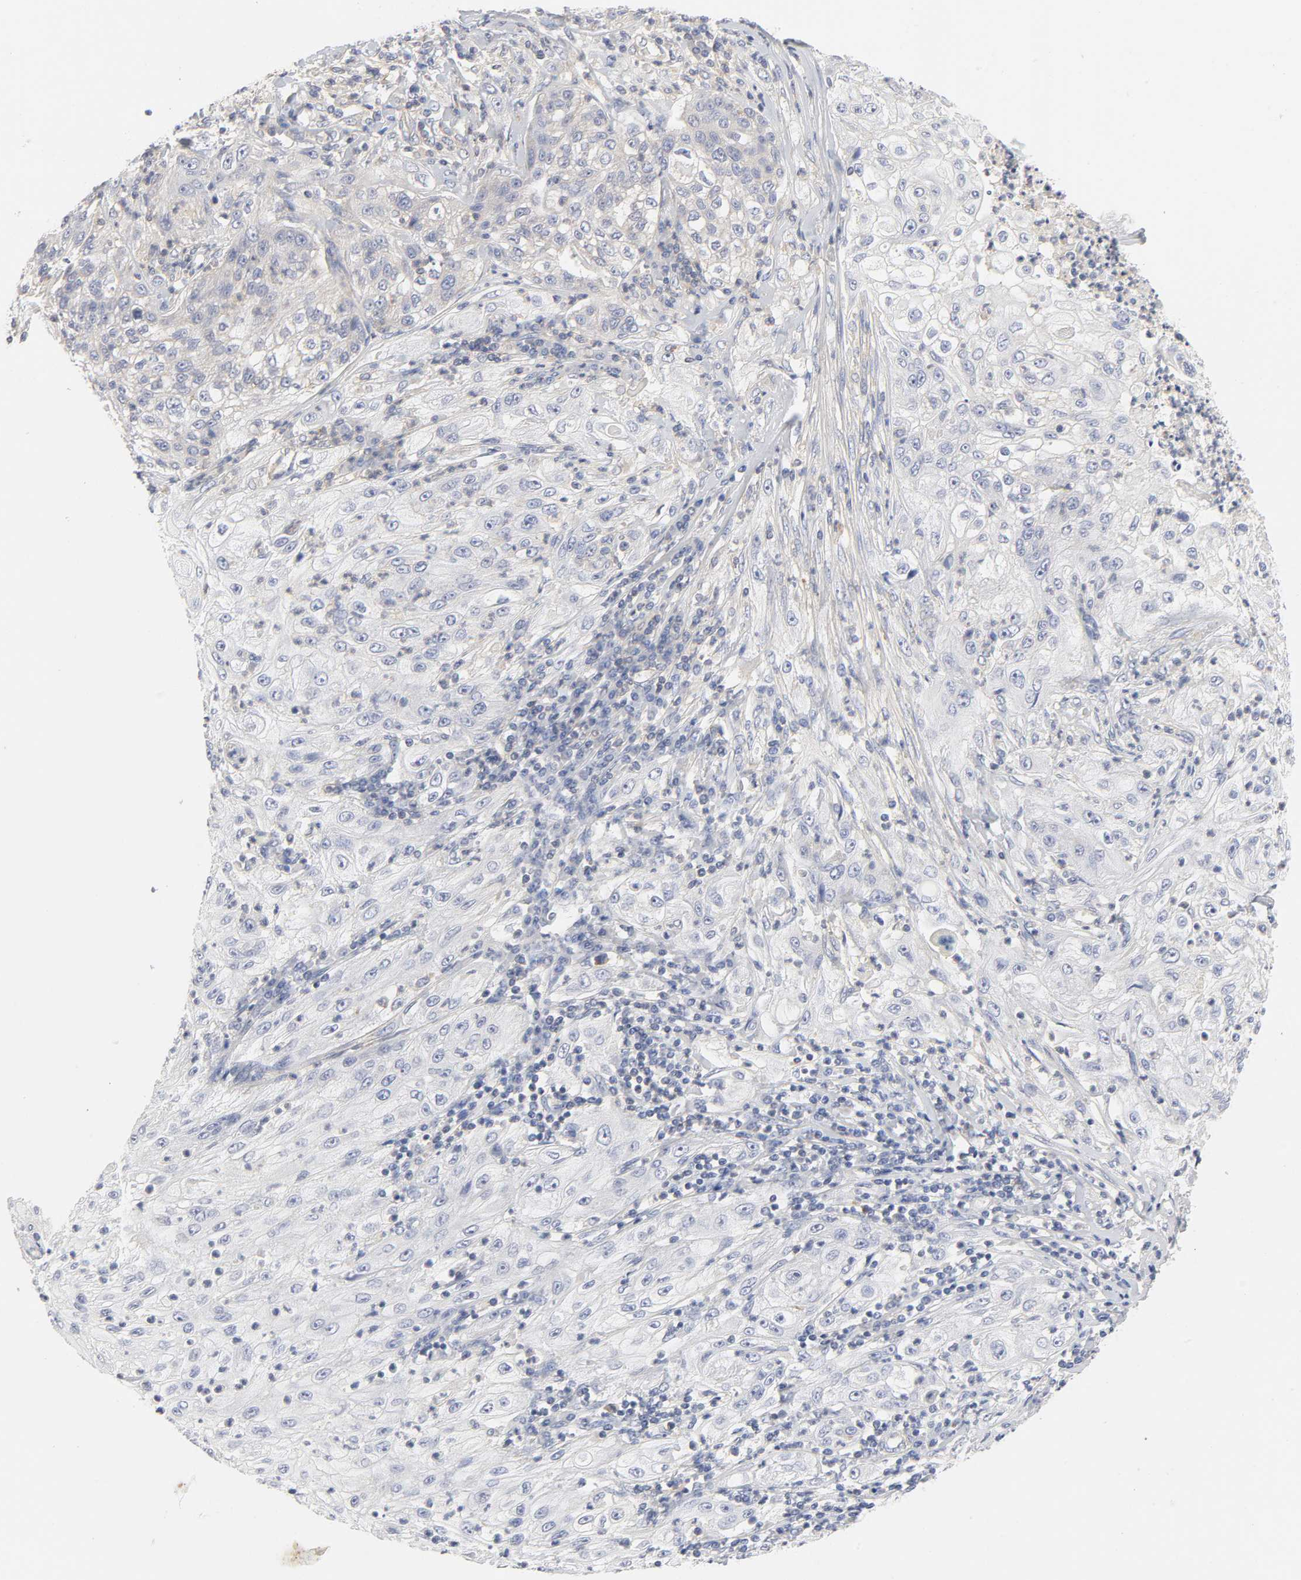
{"staining": {"intensity": "negative", "quantity": "none", "location": "none"}, "tissue": "lung cancer", "cell_type": "Tumor cells", "image_type": "cancer", "snomed": [{"axis": "morphology", "description": "Inflammation, NOS"}, {"axis": "morphology", "description": "Squamous cell carcinoma, NOS"}, {"axis": "topography", "description": "Lymph node"}, {"axis": "topography", "description": "Soft tissue"}, {"axis": "topography", "description": "Lung"}], "caption": "DAB (3,3'-diaminobenzidine) immunohistochemical staining of squamous cell carcinoma (lung) reveals no significant staining in tumor cells. (DAB (3,3'-diaminobenzidine) immunohistochemistry (IHC) with hematoxylin counter stain).", "gene": "ROCK1", "patient": {"sex": "male", "age": 66}}